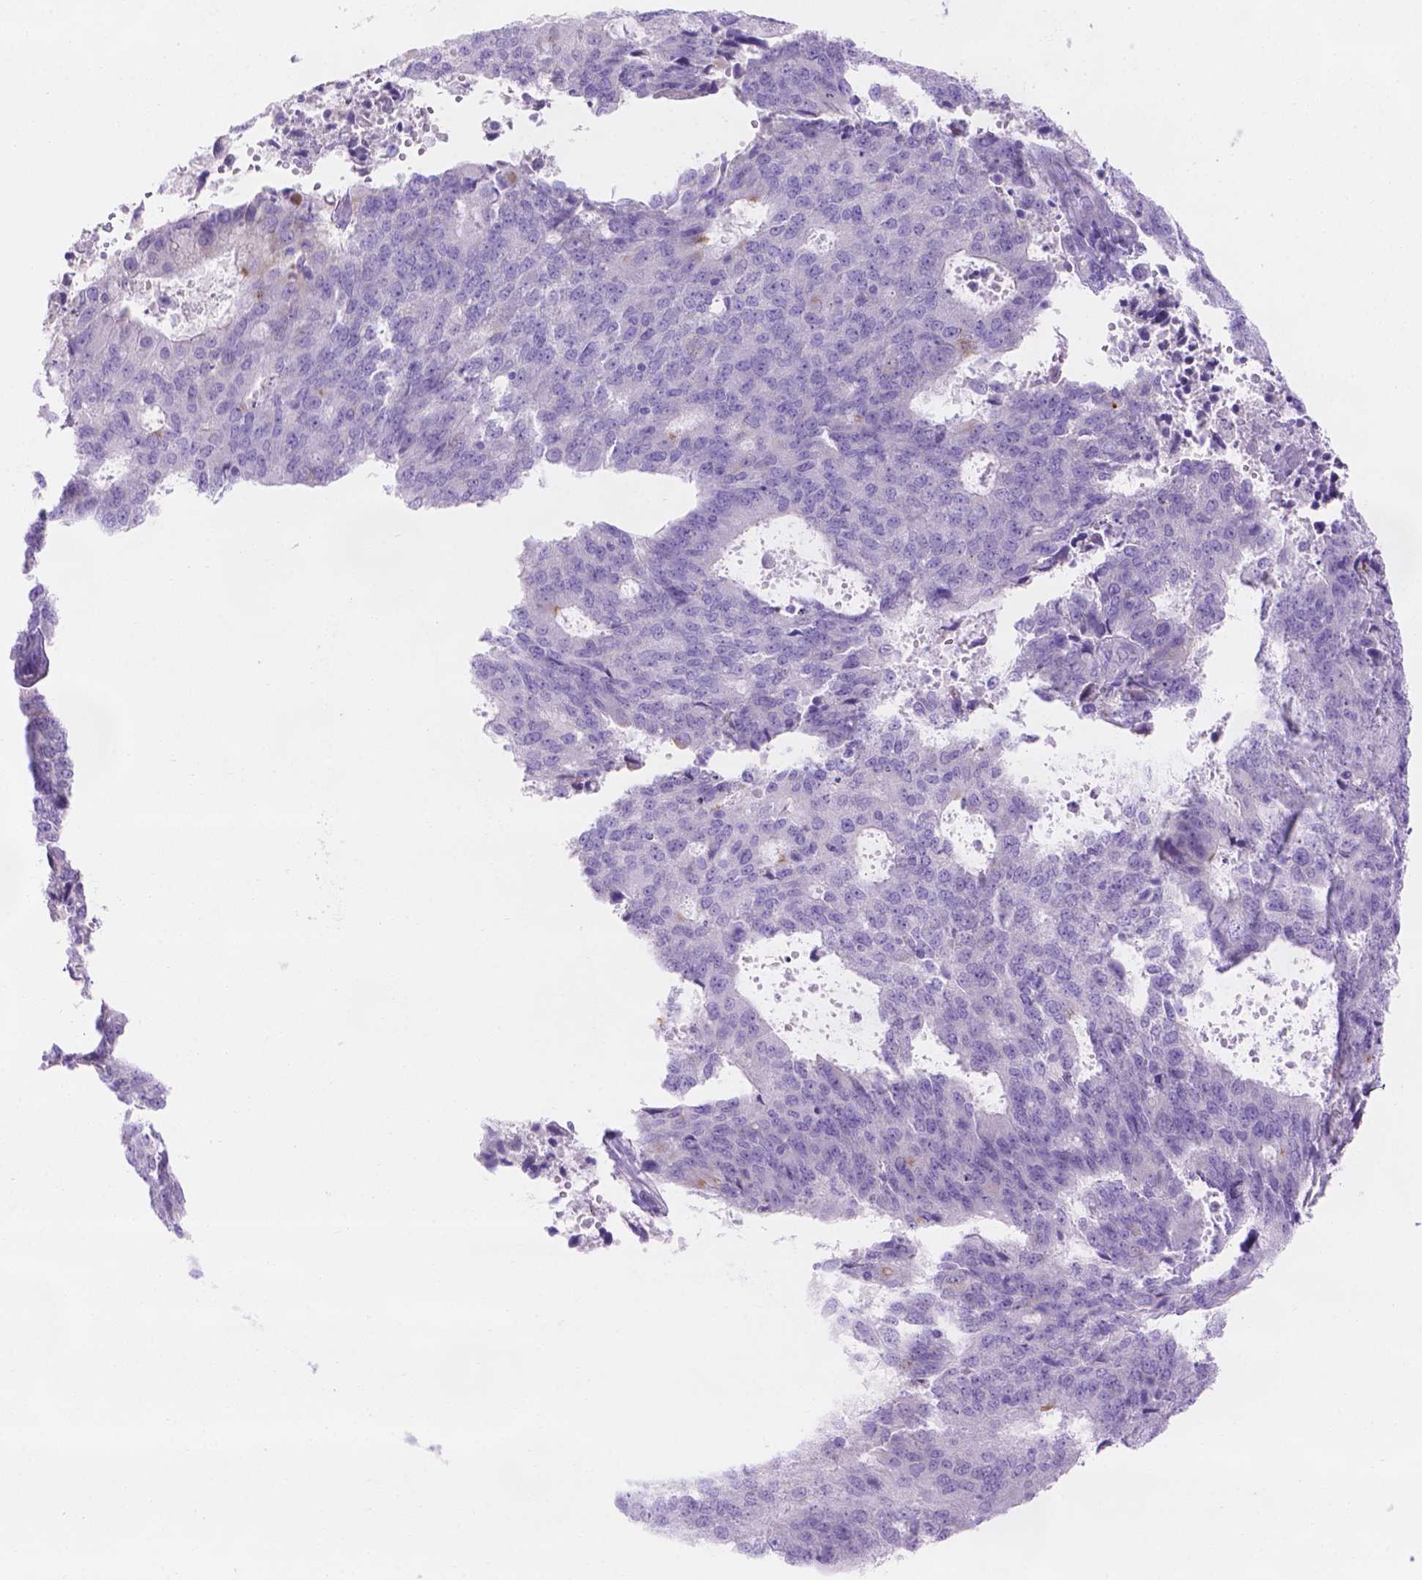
{"staining": {"intensity": "negative", "quantity": "none", "location": "none"}, "tissue": "endometrial cancer", "cell_type": "Tumor cells", "image_type": "cancer", "snomed": [{"axis": "morphology", "description": "Adenocarcinoma, NOS"}, {"axis": "topography", "description": "Endometrium"}], "caption": "Immunohistochemical staining of human endometrial cancer demonstrates no significant staining in tumor cells.", "gene": "MLN", "patient": {"sex": "female", "age": 82}}